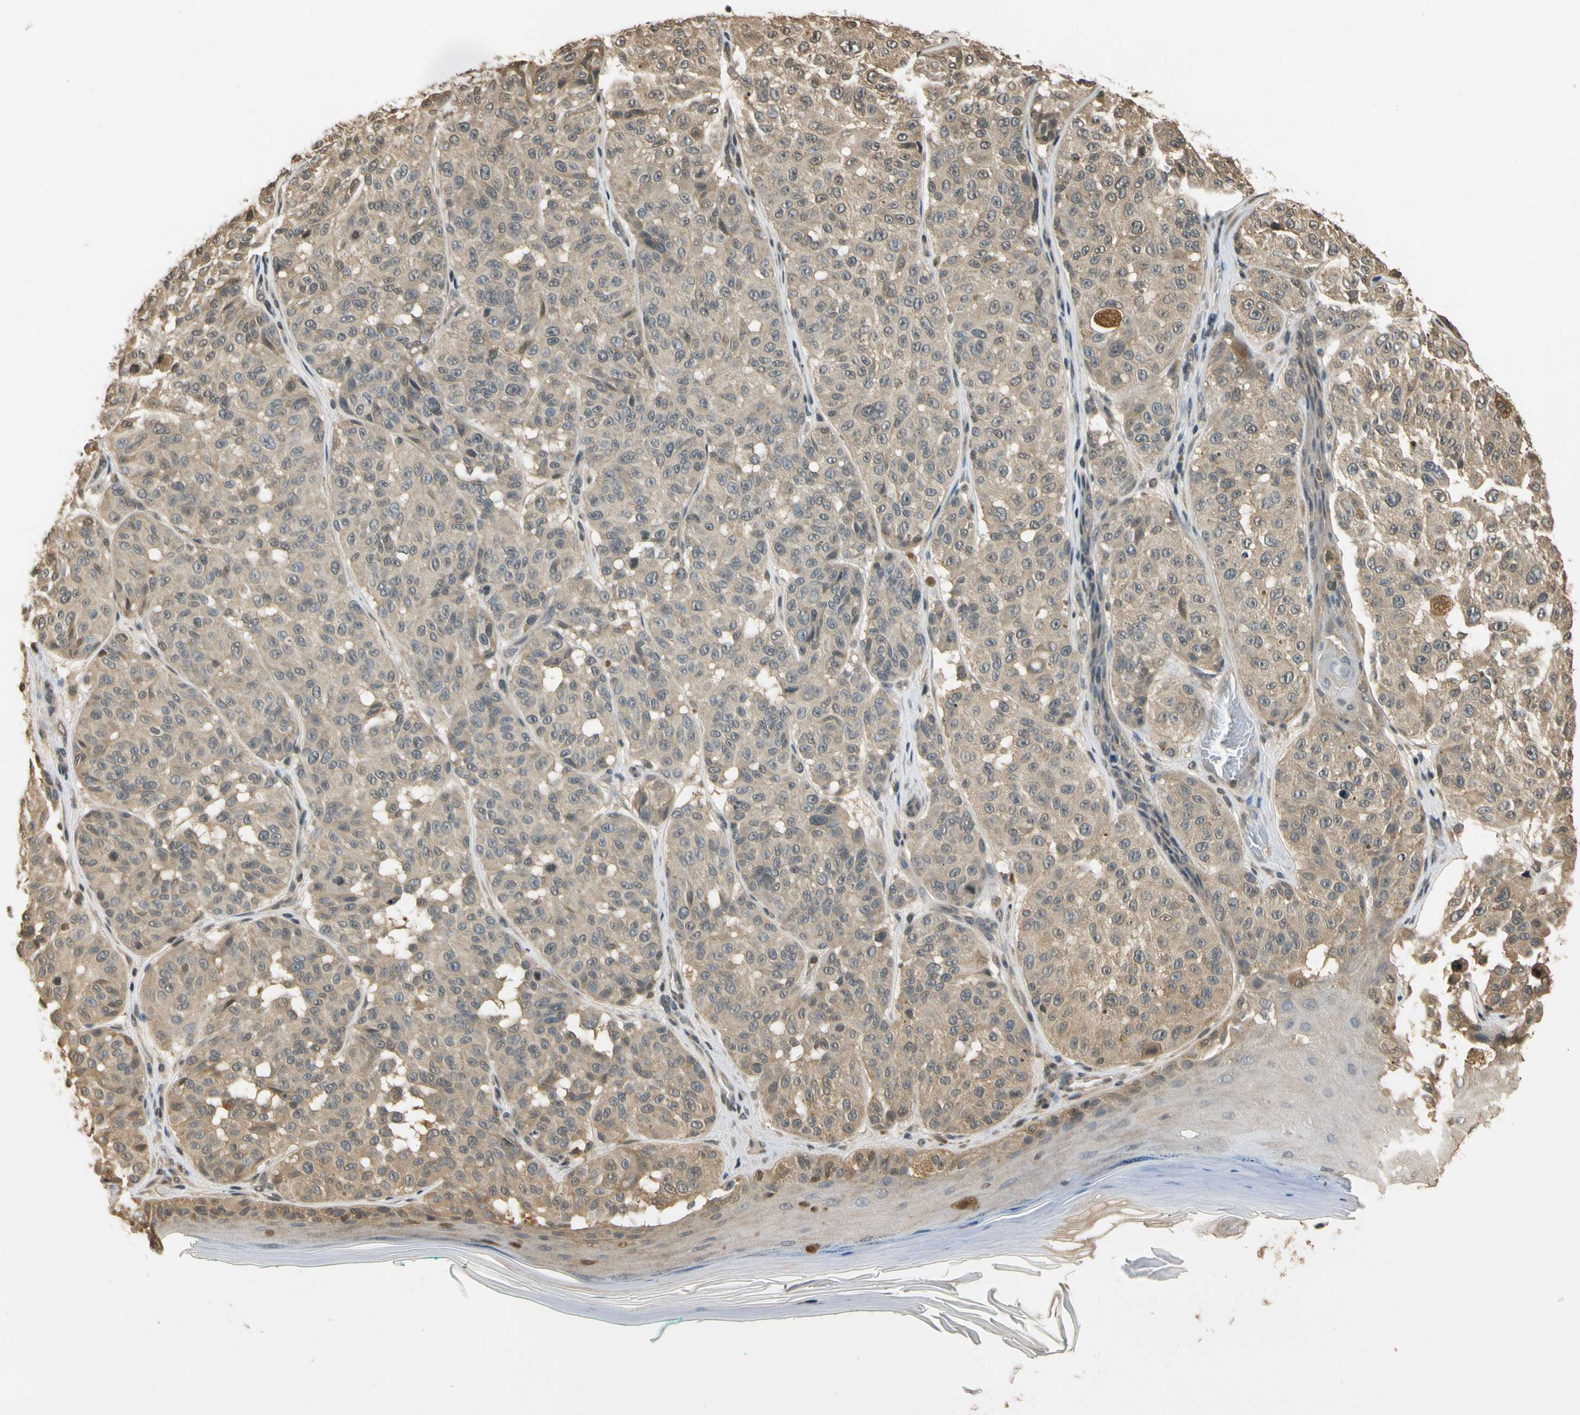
{"staining": {"intensity": "weak", "quantity": ">75%", "location": "cytoplasmic/membranous,nuclear"}, "tissue": "melanoma", "cell_type": "Tumor cells", "image_type": "cancer", "snomed": [{"axis": "morphology", "description": "Malignant melanoma, NOS"}, {"axis": "topography", "description": "Skin"}], "caption": "This is an image of IHC staining of melanoma, which shows weak expression in the cytoplasmic/membranous and nuclear of tumor cells.", "gene": "SOD1", "patient": {"sex": "female", "age": 46}}